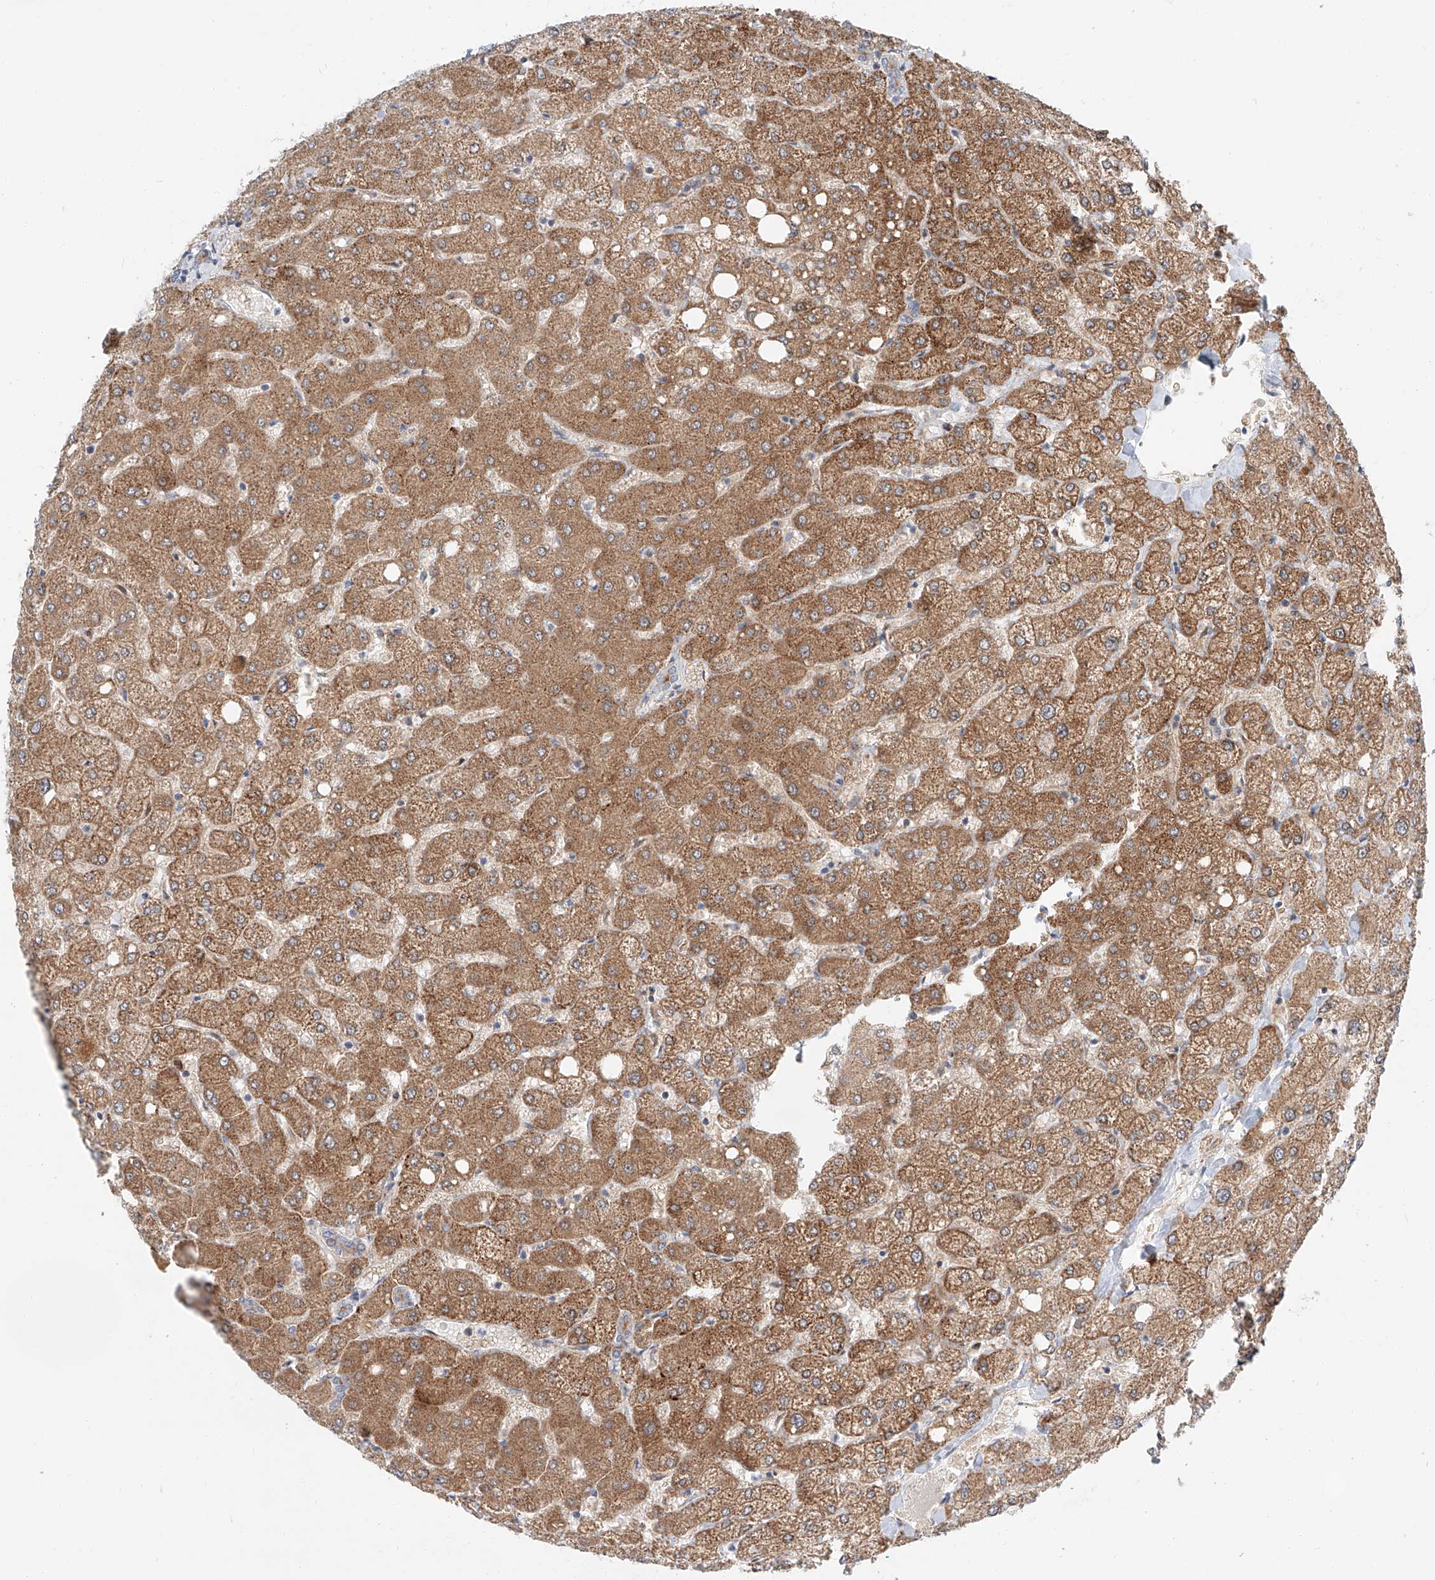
{"staining": {"intensity": "negative", "quantity": "none", "location": "none"}, "tissue": "liver", "cell_type": "Cholangiocytes", "image_type": "normal", "snomed": [{"axis": "morphology", "description": "Normal tissue, NOS"}, {"axis": "topography", "description": "Liver"}], "caption": "The immunohistochemistry (IHC) image has no significant positivity in cholangiocytes of liver.", "gene": "CLDND1", "patient": {"sex": "female", "age": 54}}